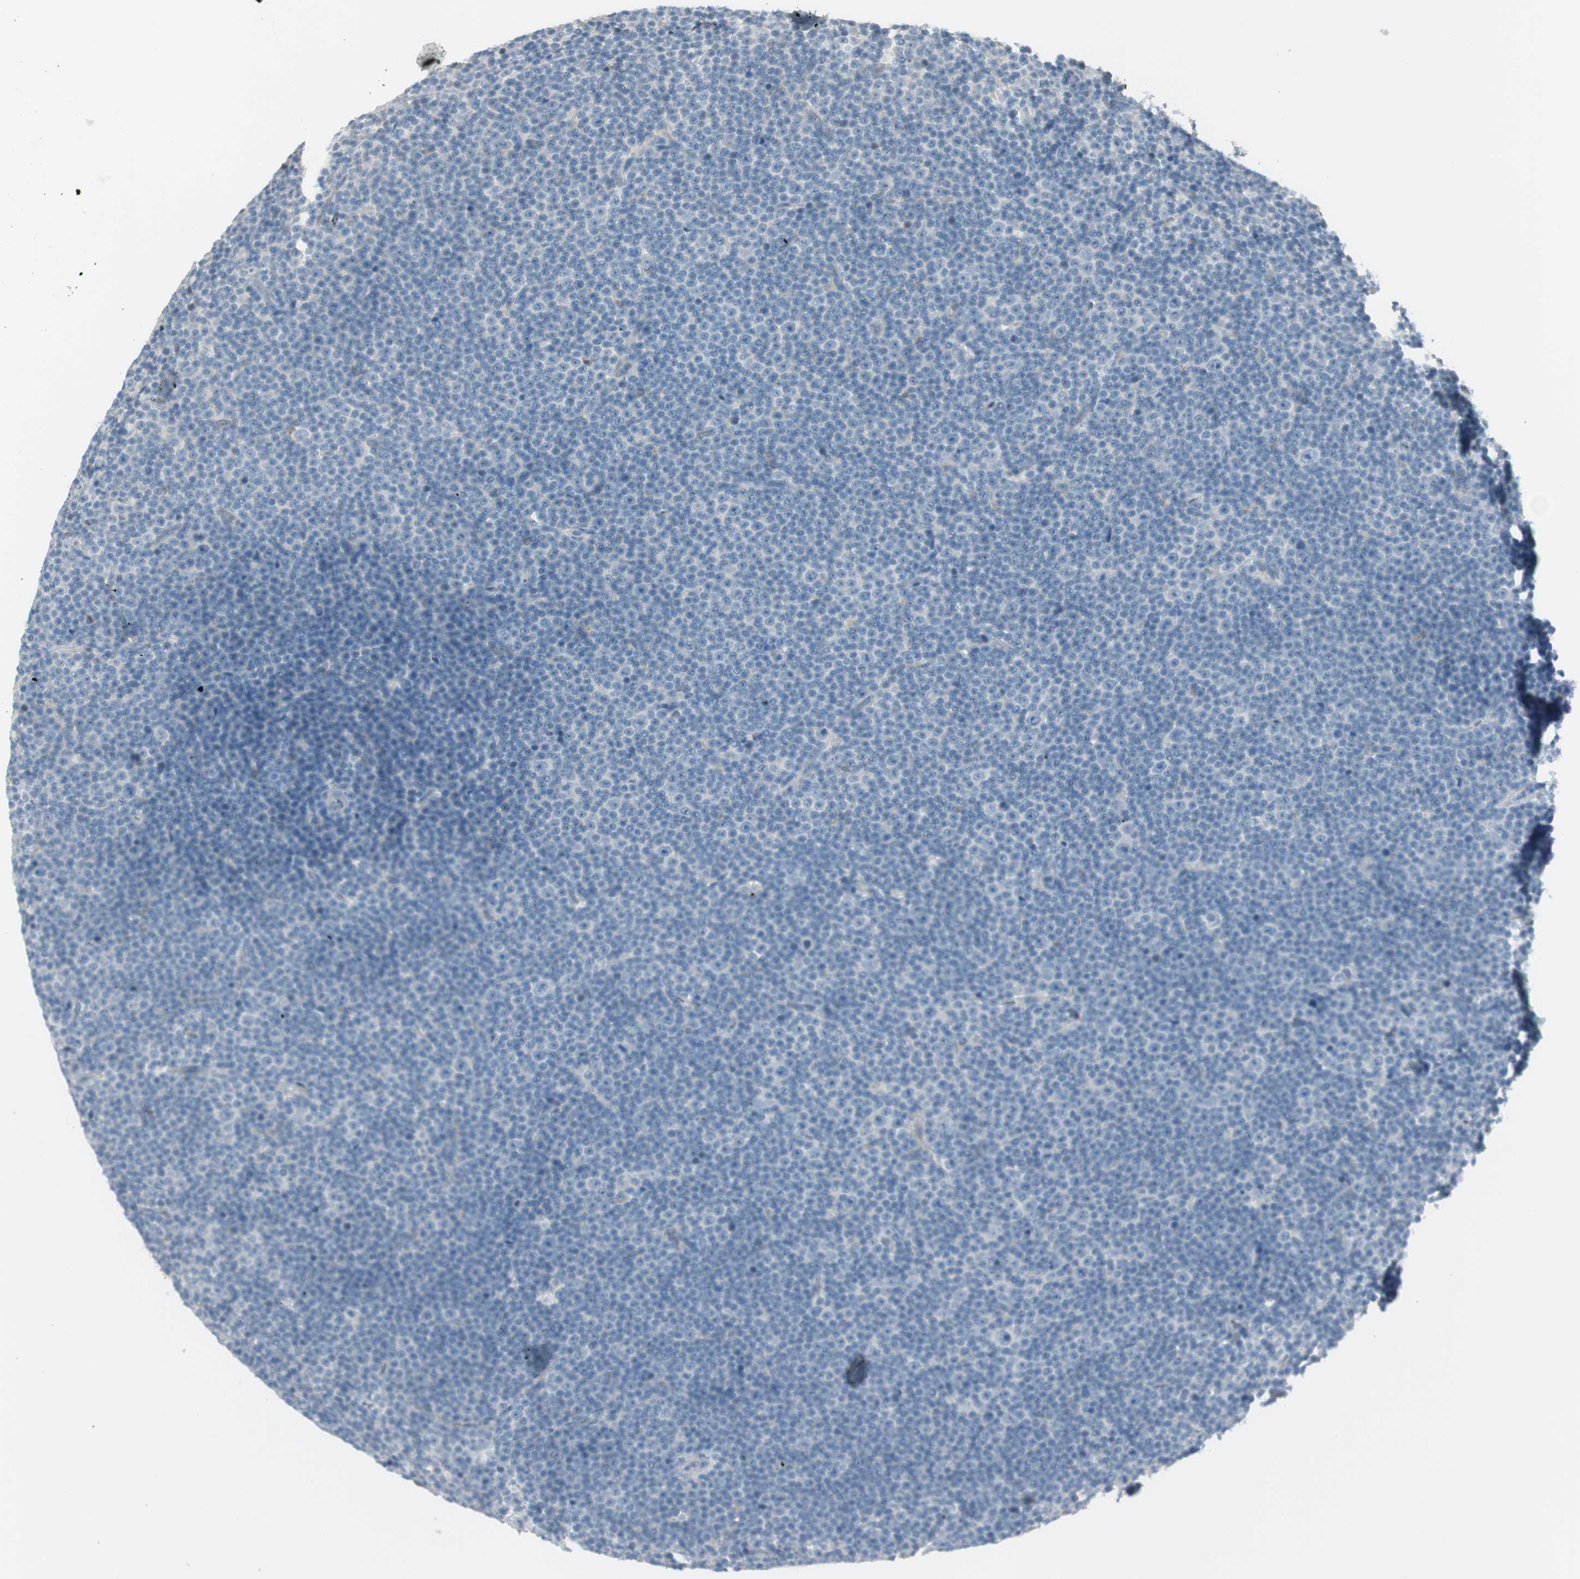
{"staining": {"intensity": "negative", "quantity": "none", "location": "none"}, "tissue": "lymphoma", "cell_type": "Tumor cells", "image_type": "cancer", "snomed": [{"axis": "morphology", "description": "Malignant lymphoma, non-Hodgkin's type, Low grade"}, {"axis": "topography", "description": "Lymph node"}], "caption": "Immunohistochemistry histopathology image of neoplastic tissue: lymphoma stained with DAB (3,3'-diaminobenzidine) exhibits no significant protein expression in tumor cells. (DAB immunohistochemistry visualized using brightfield microscopy, high magnification).", "gene": "MAPRE3", "patient": {"sex": "female", "age": 67}}